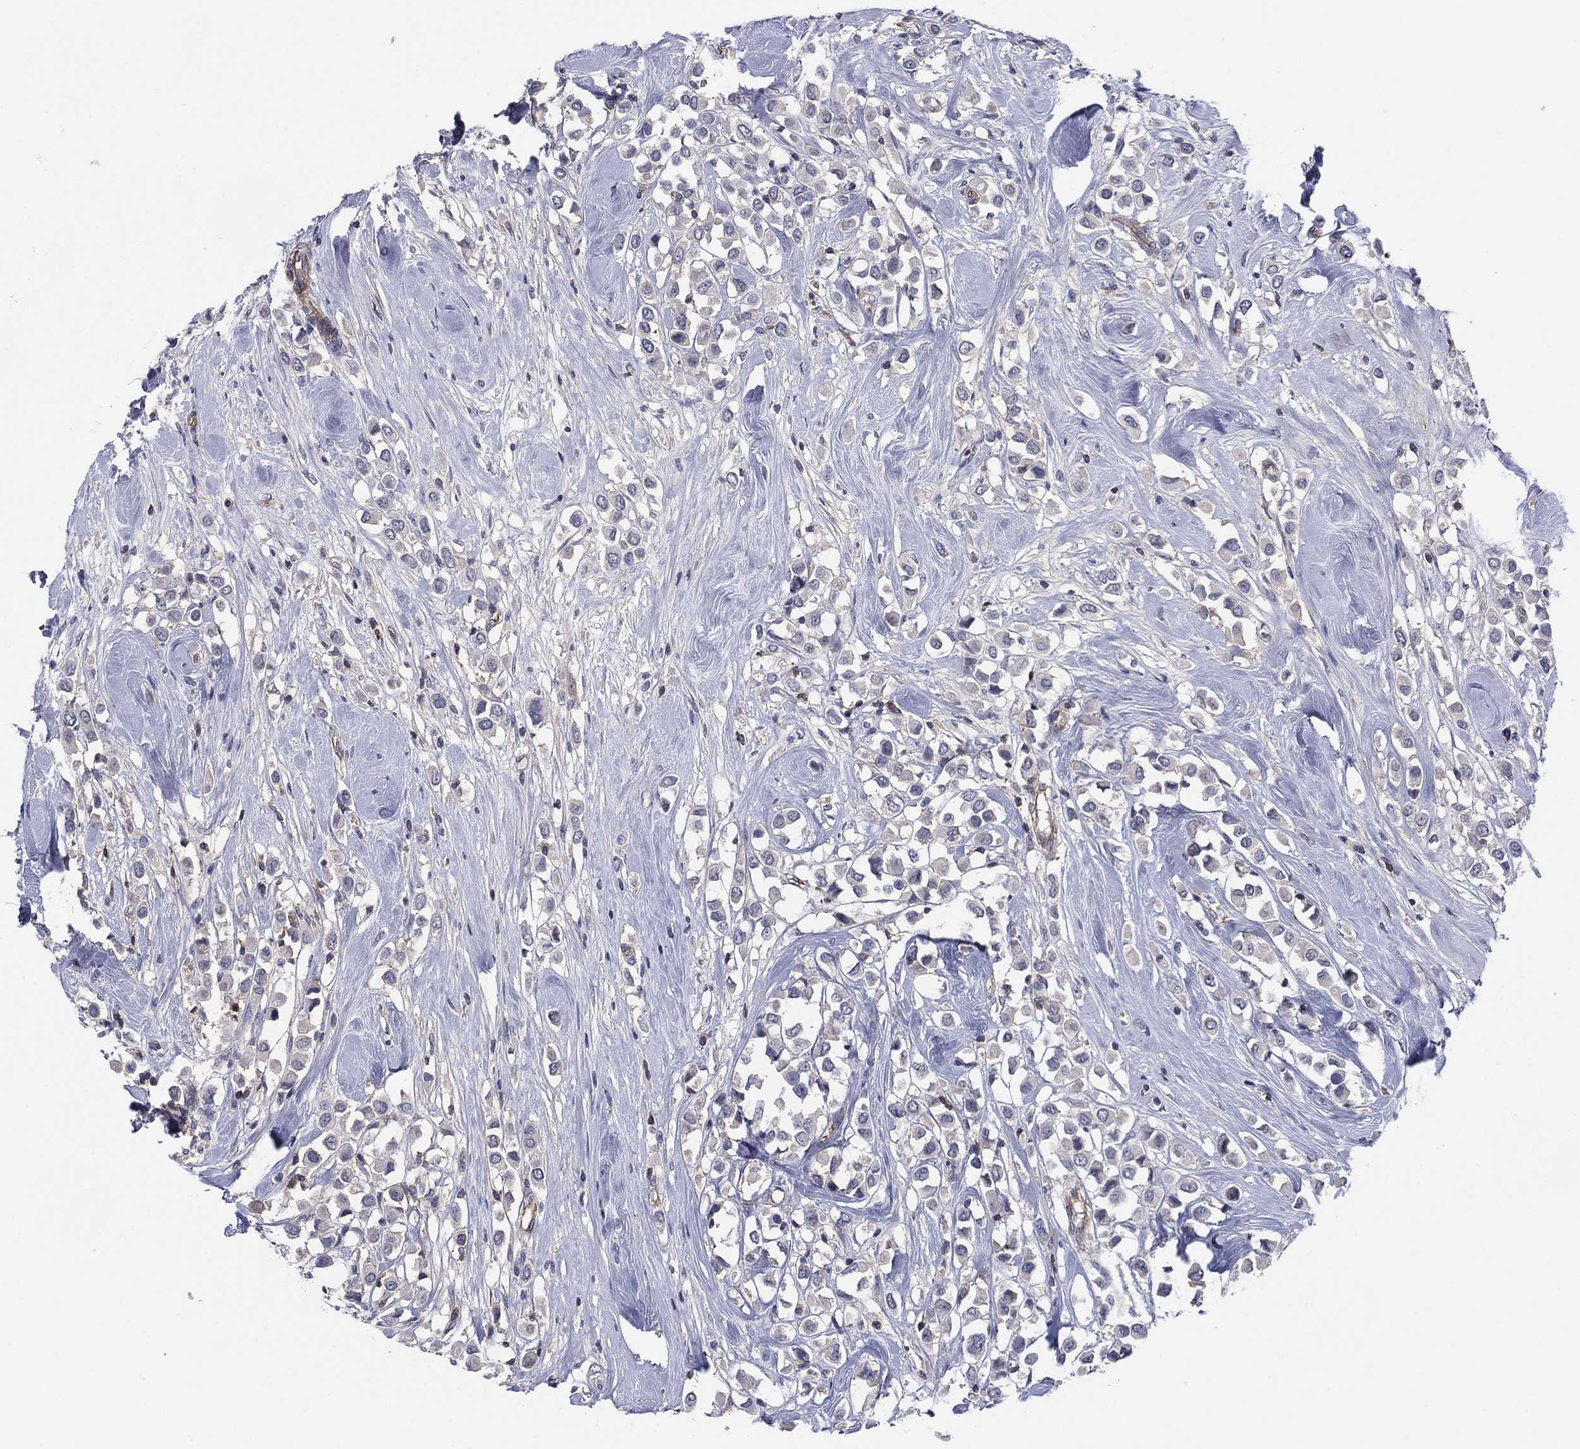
{"staining": {"intensity": "negative", "quantity": "none", "location": "none"}, "tissue": "breast cancer", "cell_type": "Tumor cells", "image_type": "cancer", "snomed": [{"axis": "morphology", "description": "Duct carcinoma"}, {"axis": "topography", "description": "Breast"}], "caption": "An immunohistochemistry (IHC) micrograph of breast cancer is shown. There is no staining in tumor cells of breast cancer.", "gene": "PSD4", "patient": {"sex": "female", "age": 61}}